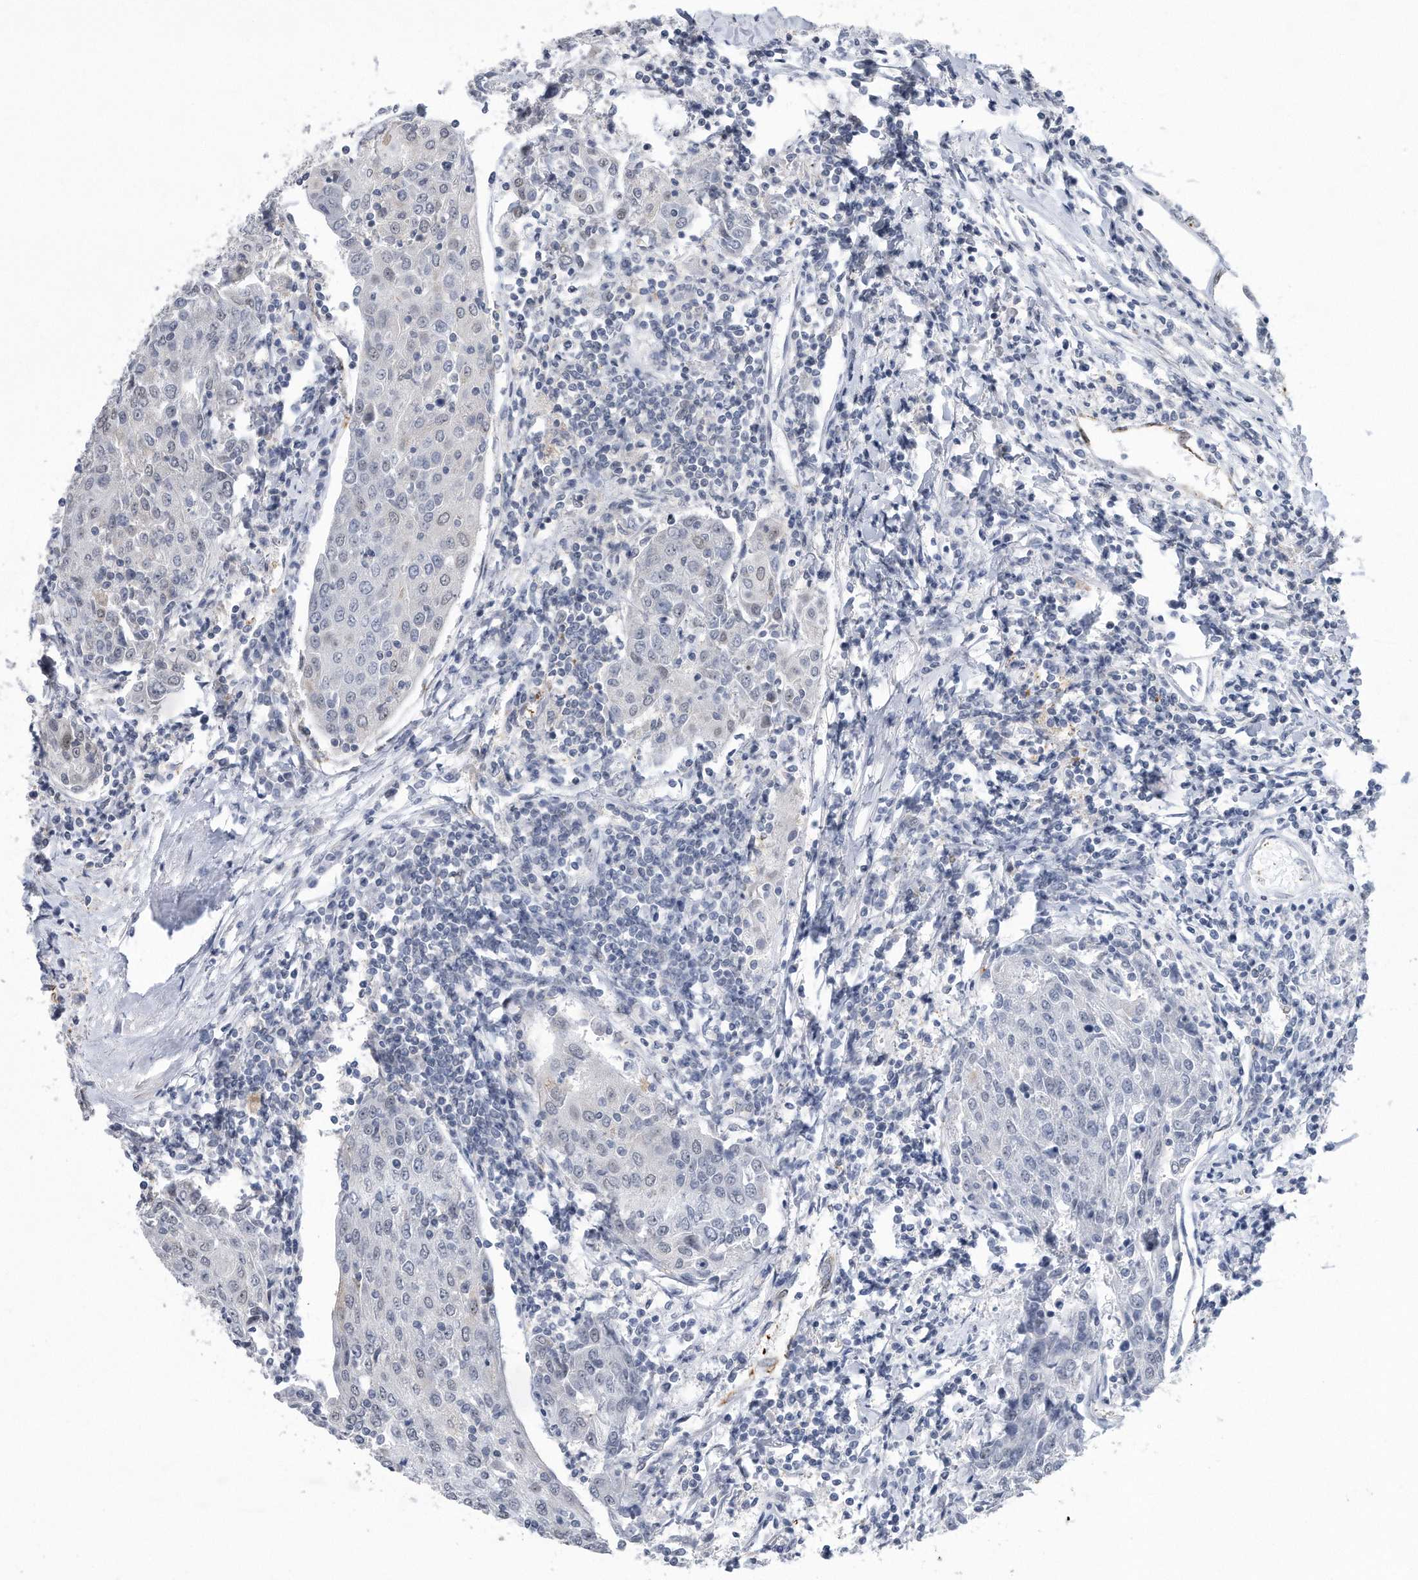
{"staining": {"intensity": "negative", "quantity": "none", "location": "none"}, "tissue": "urothelial cancer", "cell_type": "Tumor cells", "image_type": "cancer", "snomed": [{"axis": "morphology", "description": "Urothelial carcinoma, High grade"}, {"axis": "topography", "description": "Urinary bladder"}], "caption": "Protein analysis of urothelial cancer reveals no significant expression in tumor cells.", "gene": "PGBD2", "patient": {"sex": "female", "age": 85}}